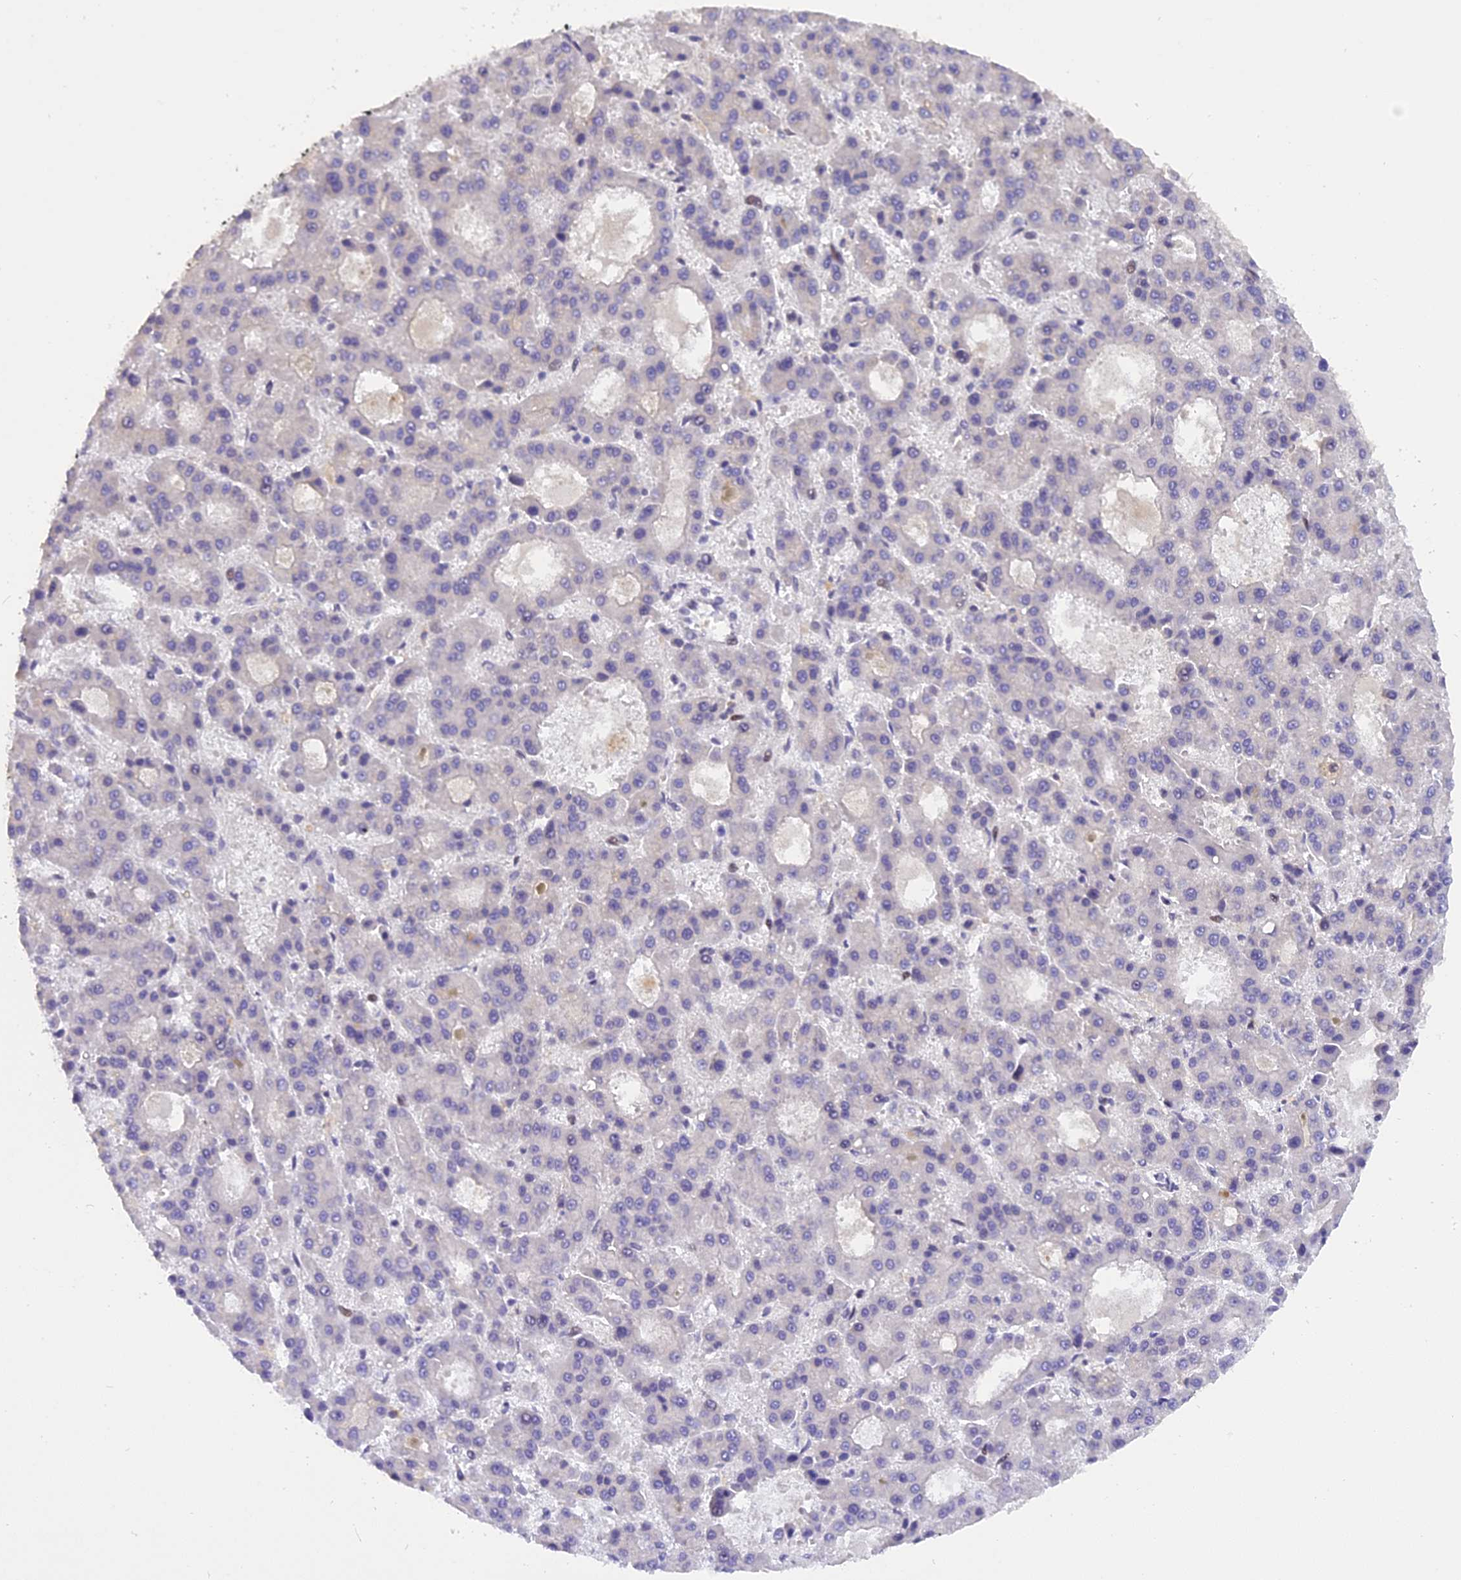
{"staining": {"intensity": "negative", "quantity": "none", "location": "none"}, "tissue": "liver cancer", "cell_type": "Tumor cells", "image_type": "cancer", "snomed": [{"axis": "morphology", "description": "Carcinoma, Hepatocellular, NOS"}, {"axis": "topography", "description": "Liver"}], "caption": "Immunohistochemistry image of neoplastic tissue: human liver hepatocellular carcinoma stained with DAB (3,3'-diaminobenzidine) exhibits no significant protein staining in tumor cells.", "gene": "RABGGTA", "patient": {"sex": "male", "age": 70}}